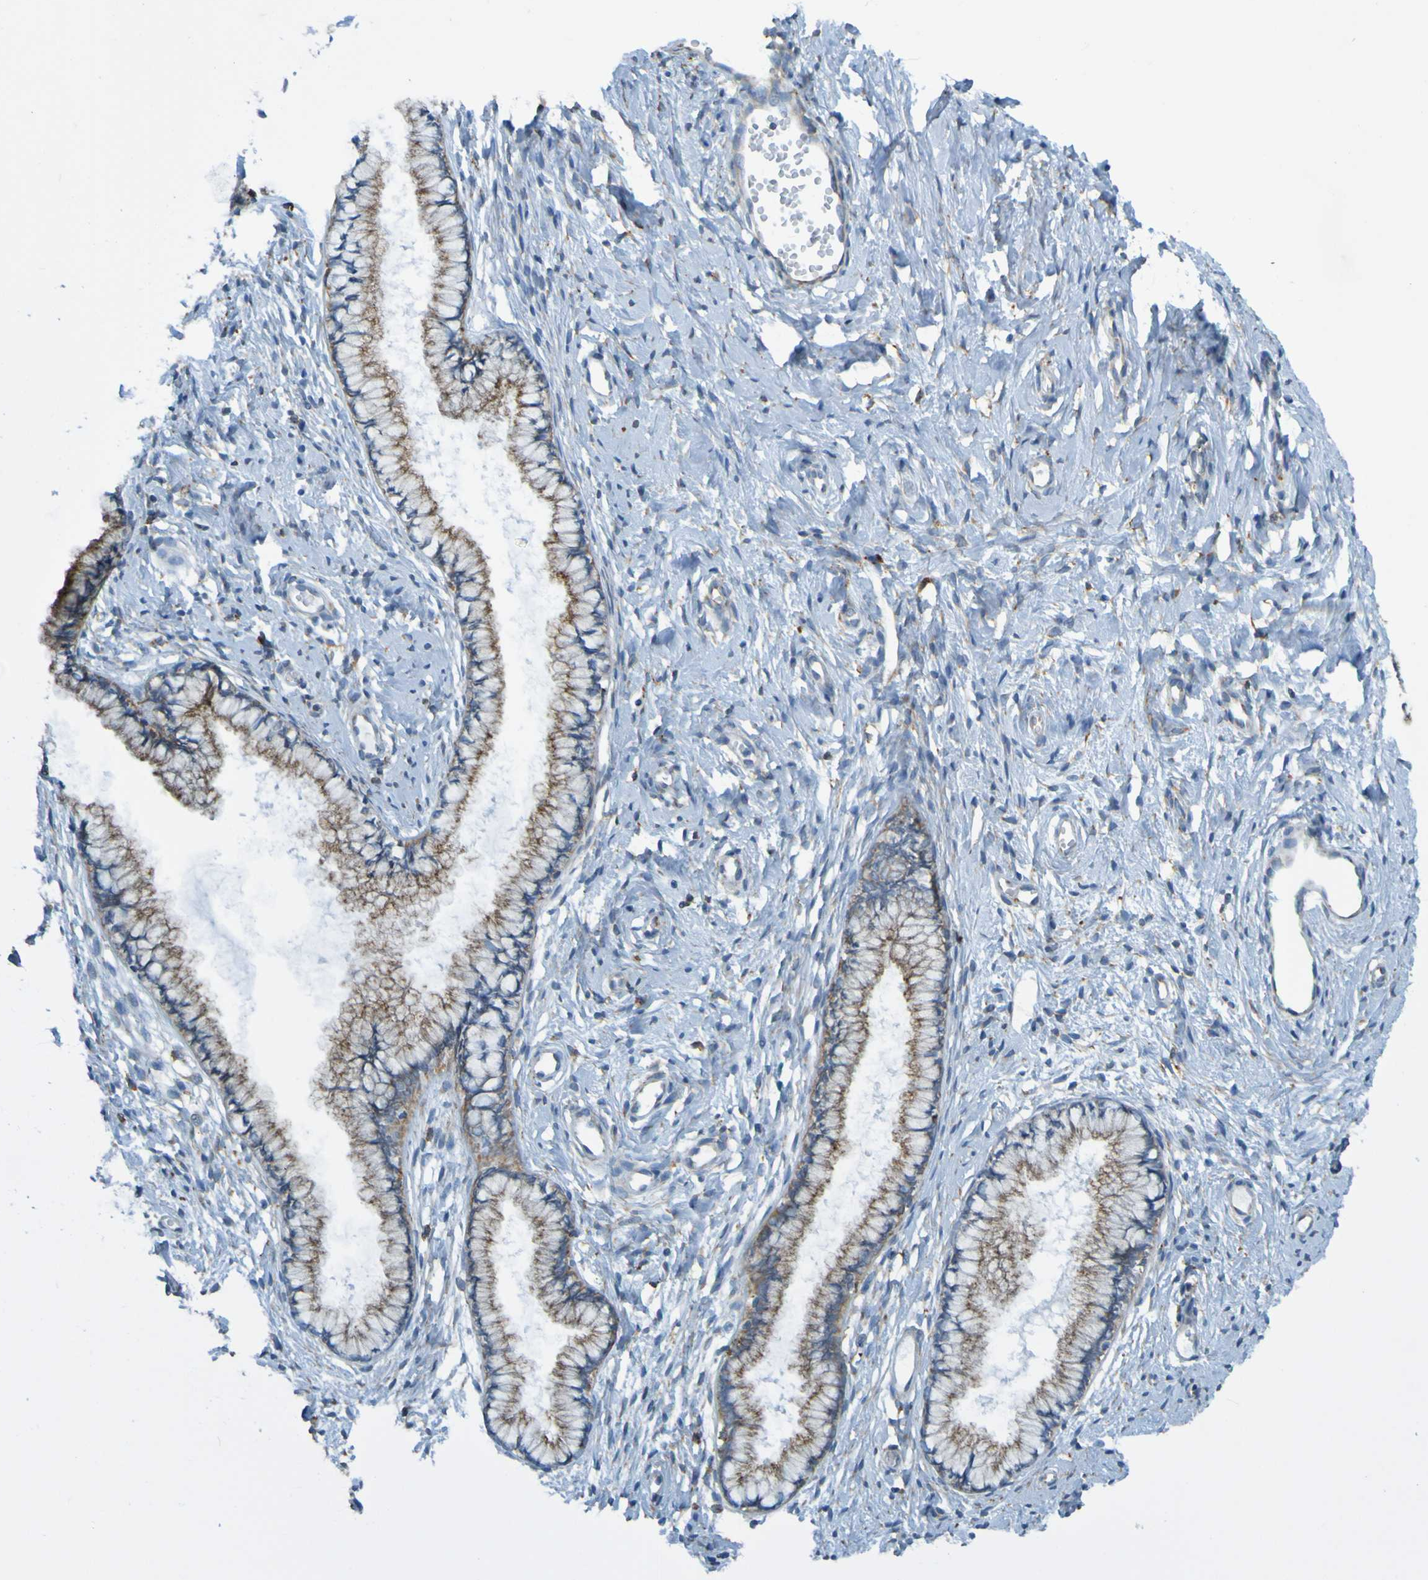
{"staining": {"intensity": "negative", "quantity": "none", "location": "none"}, "tissue": "cervix", "cell_type": "Glandular cells", "image_type": "normal", "snomed": [{"axis": "morphology", "description": "Normal tissue, NOS"}, {"axis": "topography", "description": "Cervix"}], "caption": "Cervix stained for a protein using immunohistochemistry reveals no staining glandular cells.", "gene": "SSR1", "patient": {"sex": "female", "age": 65}}